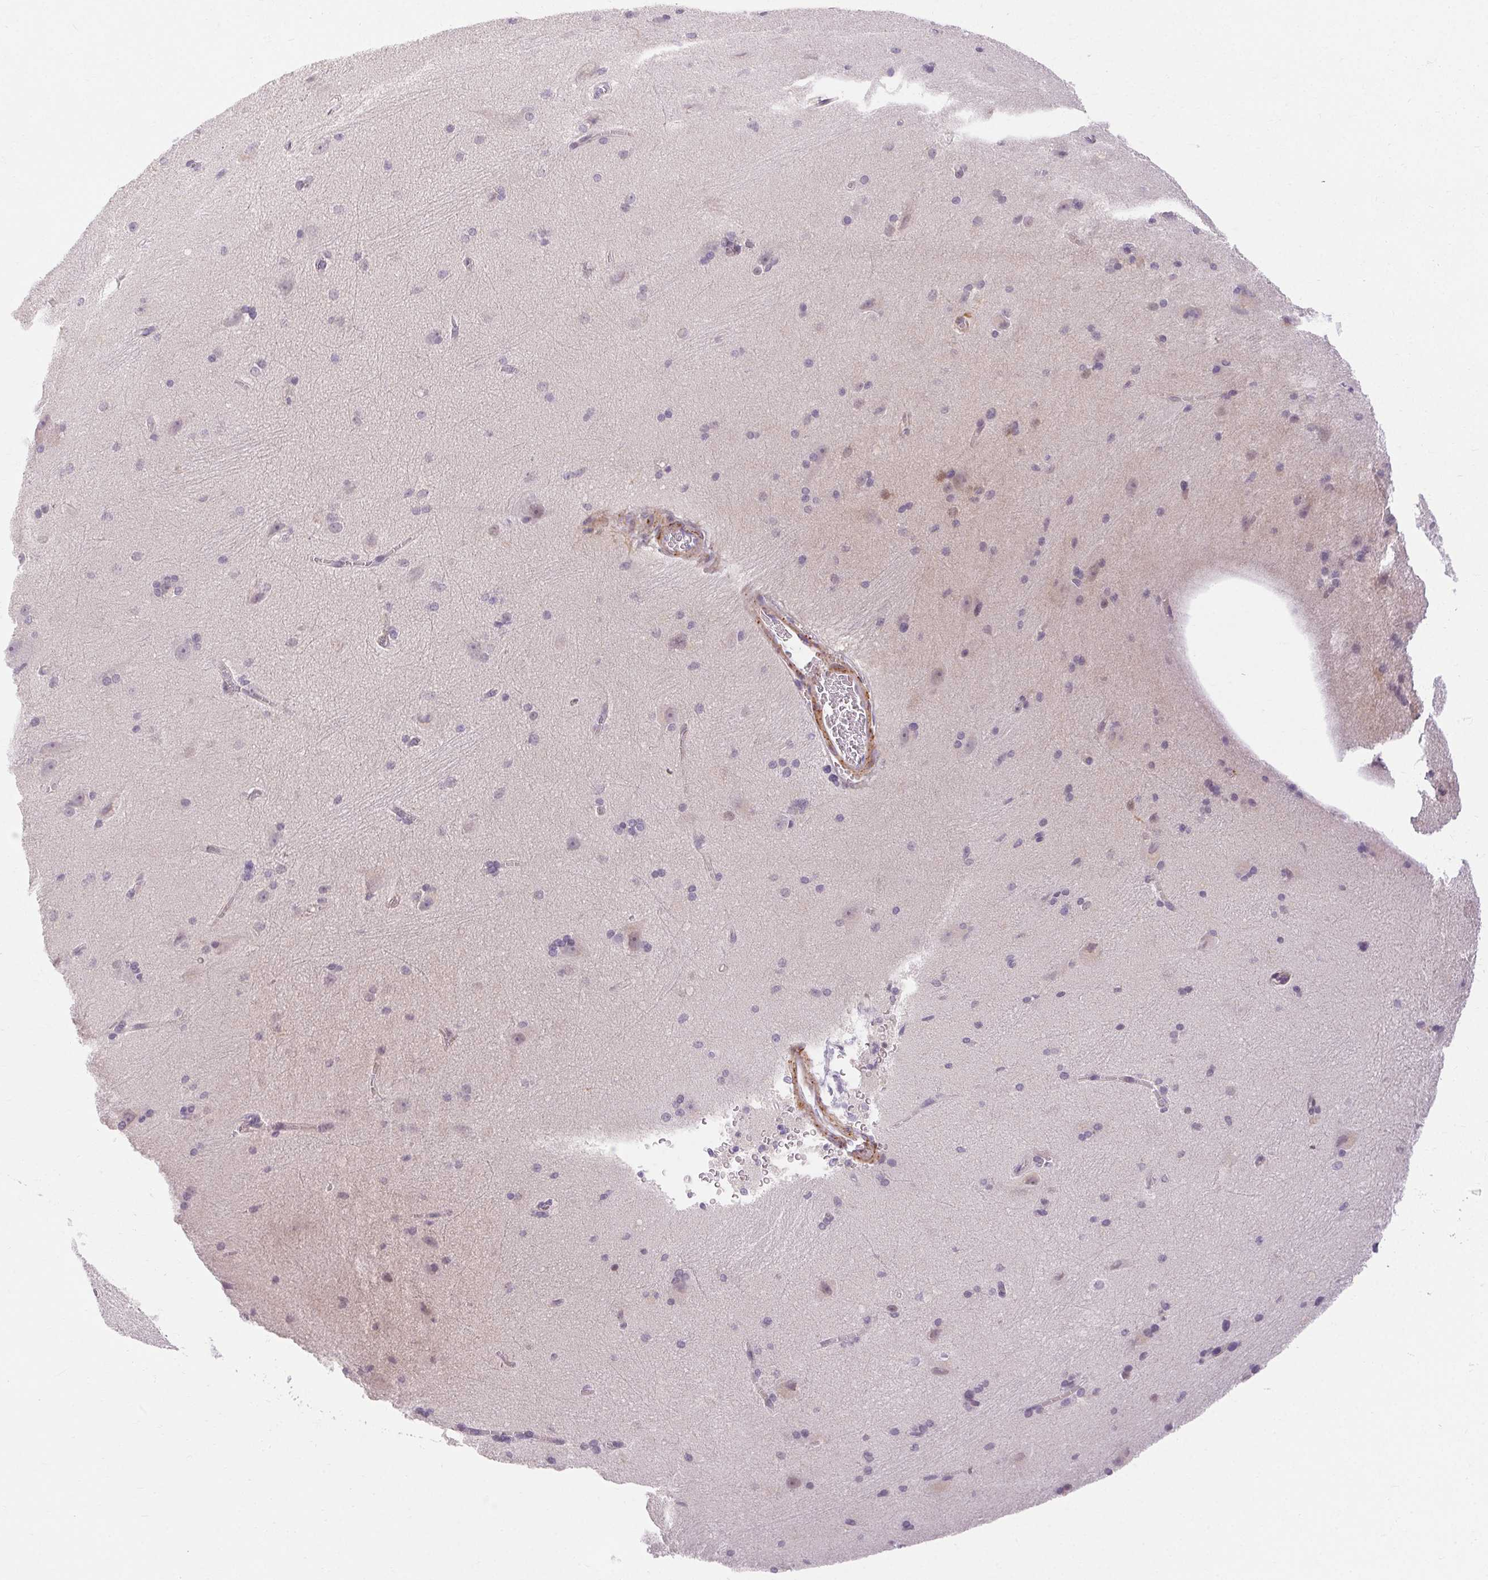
{"staining": {"intensity": "negative", "quantity": "none", "location": "none"}, "tissue": "hippocampus", "cell_type": "Glial cells", "image_type": "normal", "snomed": [{"axis": "morphology", "description": "Normal tissue, NOS"}, {"axis": "topography", "description": "Cerebral cortex"}, {"axis": "topography", "description": "Hippocampus"}], "caption": "High power microscopy micrograph of an immunohistochemistry (IHC) image of unremarkable hippocampus, revealing no significant positivity in glial cells.", "gene": "TMEM52B", "patient": {"sex": "female", "age": 19}}